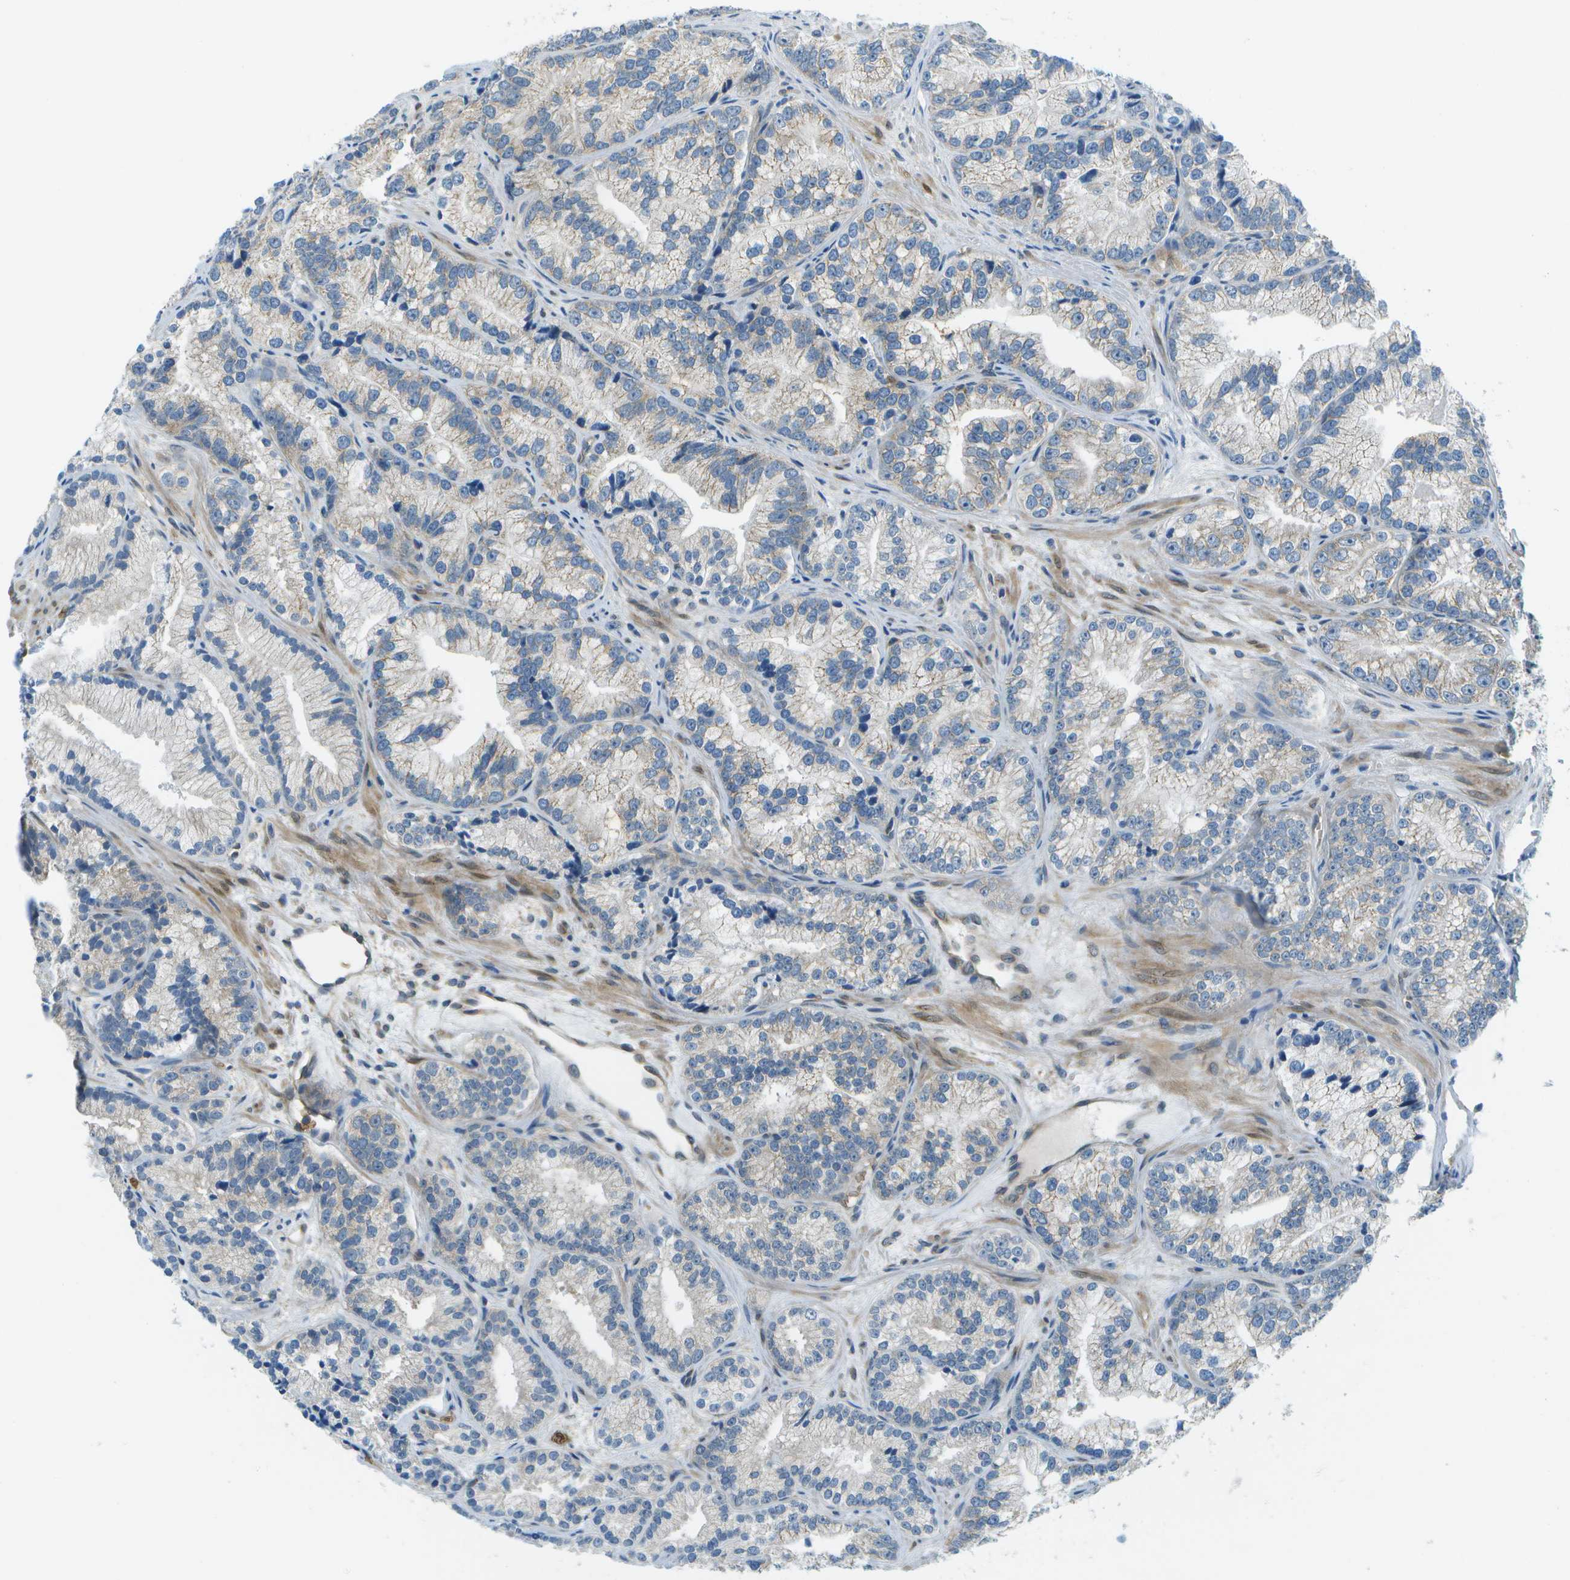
{"staining": {"intensity": "weak", "quantity": "<25%", "location": "cytoplasmic/membranous"}, "tissue": "prostate cancer", "cell_type": "Tumor cells", "image_type": "cancer", "snomed": [{"axis": "morphology", "description": "Adenocarcinoma, Low grade"}, {"axis": "topography", "description": "Prostate"}], "caption": "A micrograph of adenocarcinoma (low-grade) (prostate) stained for a protein displays no brown staining in tumor cells. The staining is performed using DAB (3,3'-diaminobenzidine) brown chromogen with nuclei counter-stained in using hematoxylin.", "gene": "CTIF", "patient": {"sex": "male", "age": 89}}